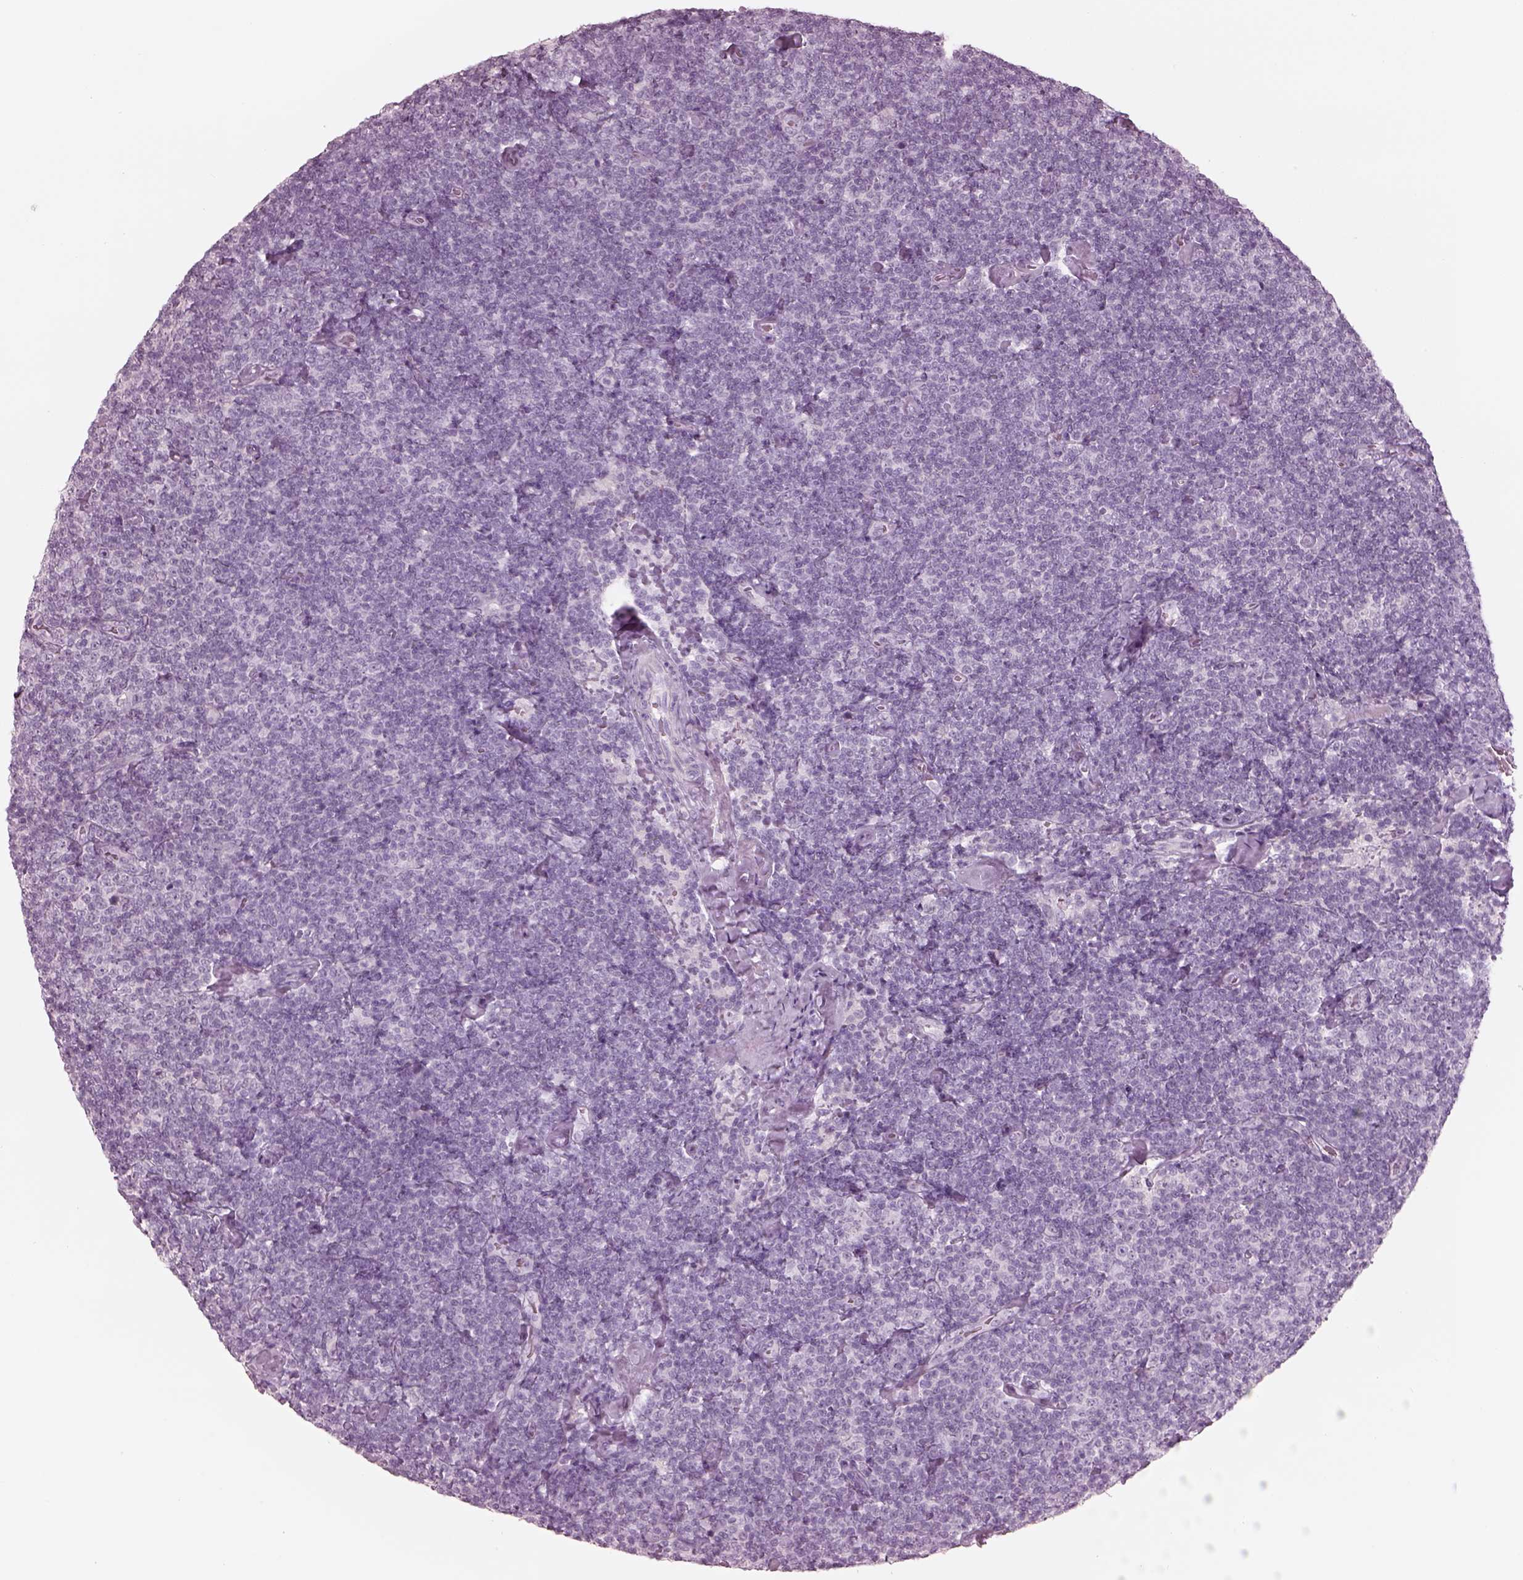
{"staining": {"intensity": "negative", "quantity": "none", "location": "none"}, "tissue": "lymphoma", "cell_type": "Tumor cells", "image_type": "cancer", "snomed": [{"axis": "morphology", "description": "Malignant lymphoma, non-Hodgkin's type, Low grade"}, {"axis": "topography", "description": "Lymph node"}], "caption": "There is no significant expression in tumor cells of low-grade malignant lymphoma, non-Hodgkin's type. The staining was performed using DAB to visualize the protein expression in brown, while the nuclei were stained in blue with hematoxylin (Magnification: 20x).", "gene": "KRTAP24-1", "patient": {"sex": "male", "age": 81}}